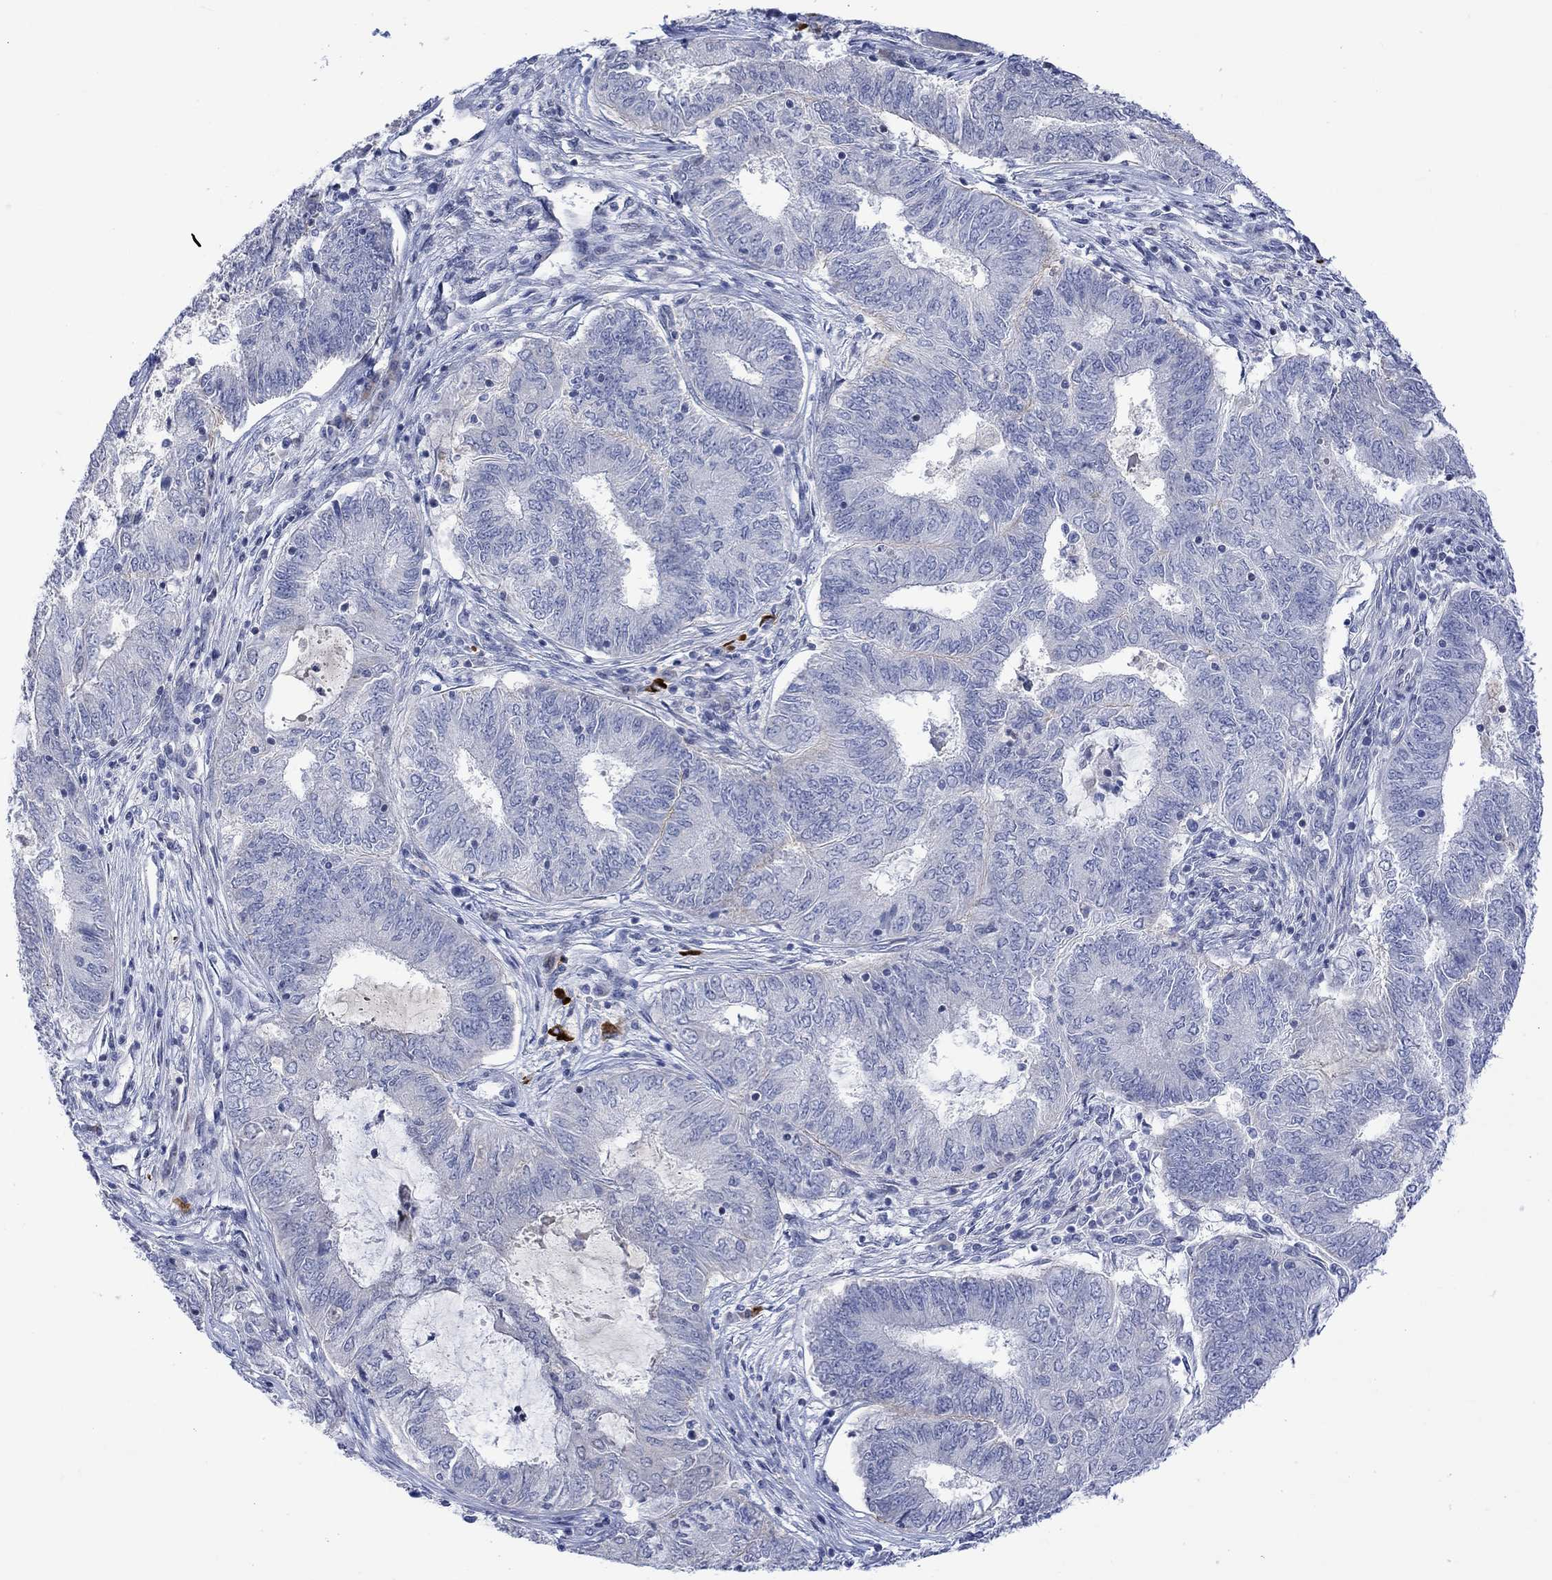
{"staining": {"intensity": "negative", "quantity": "none", "location": "none"}, "tissue": "endometrial cancer", "cell_type": "Tumor cells", "image_type": "cancer", "snomed": [{"axis": "morphology", "description": "Adenocarcinoma, NOS"}, {"axis": "topography", "description": "Endometrium"}], "caption": "Immunohistochemistry (IHC) of endometrial cancer exhibits no positivity in tumor cells. (Brightfield microscopy of DAB immunohistochemistry (IHC) at high magnification).", "gene": "DCX", "patient": {"sex": "female", "age": 62}}